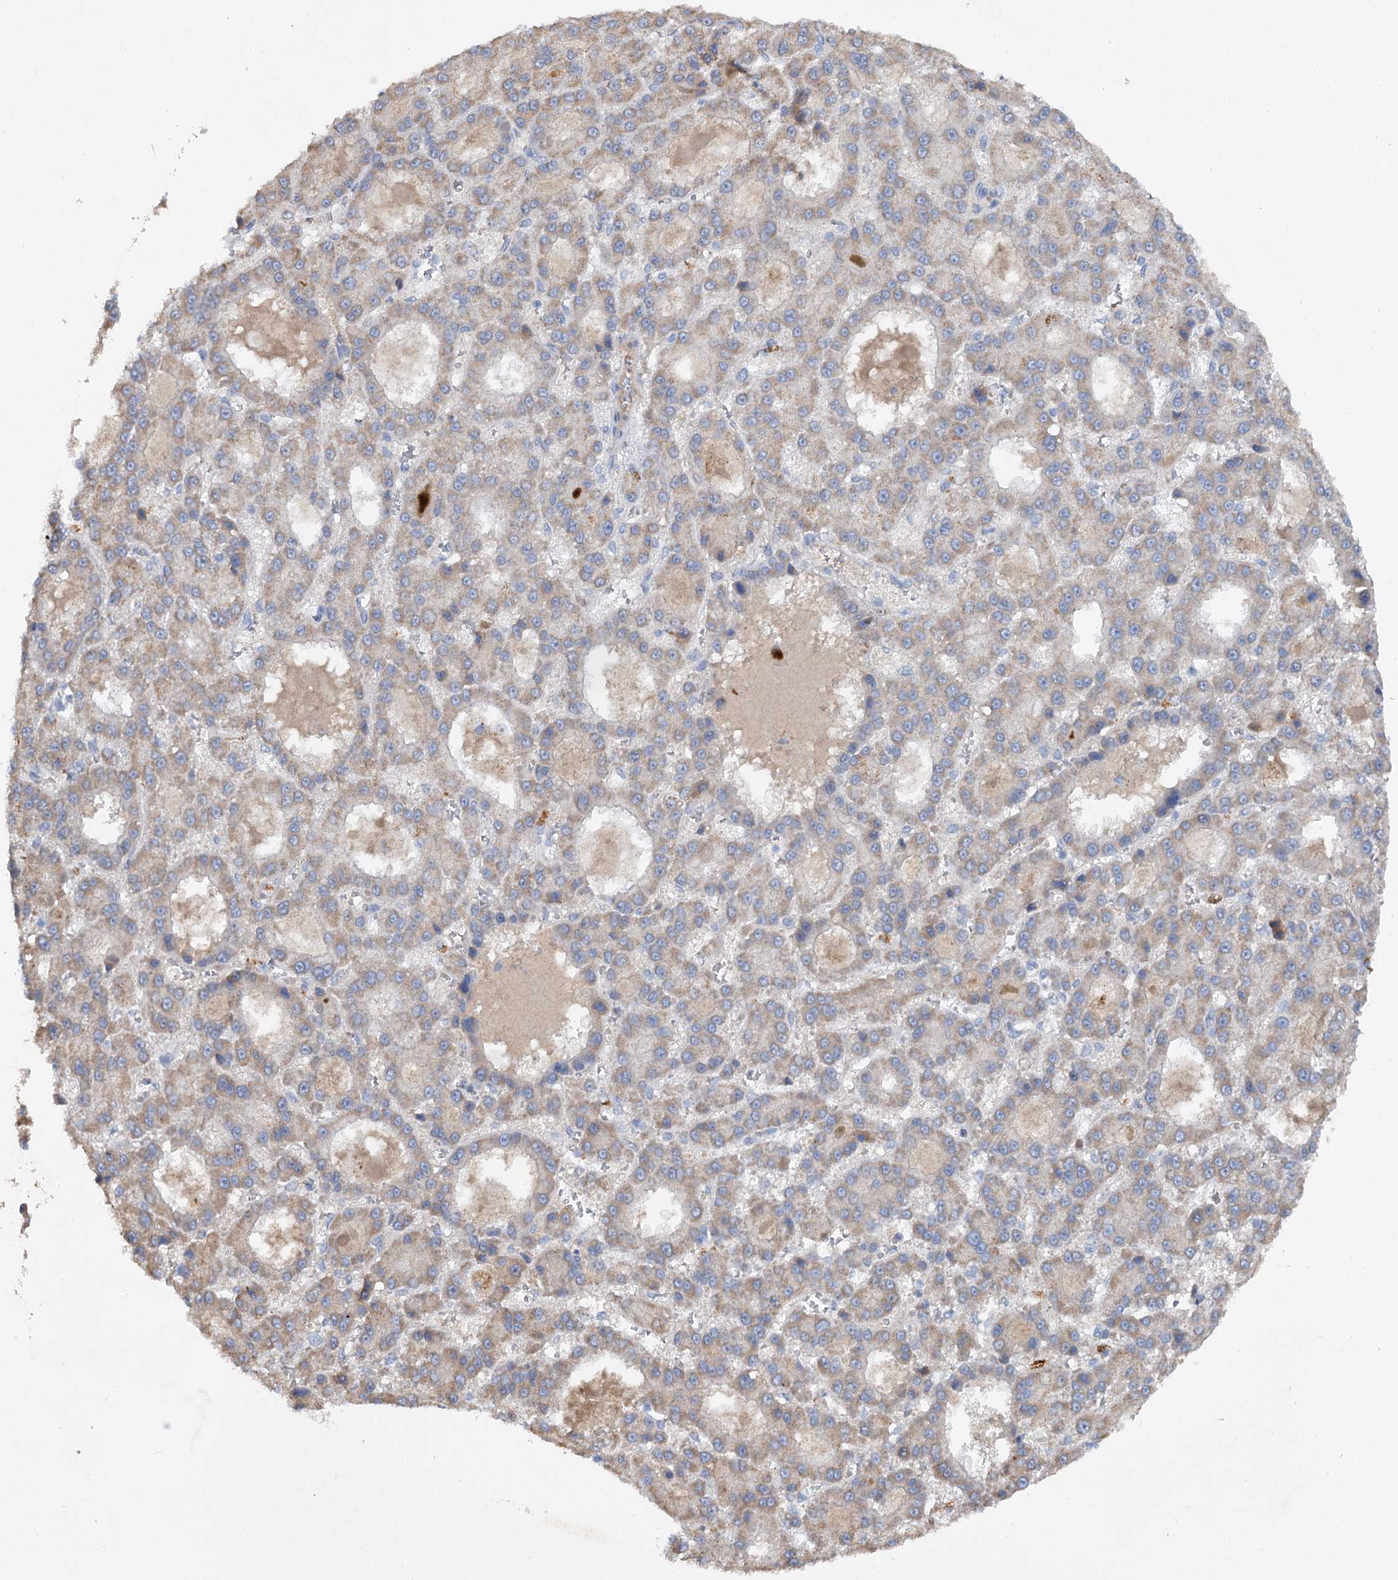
{"staining": {"intensity": "weak", "quantity": ">75%", "location": "cytoplasmic/membranous"}, "tissue": "liver cancer", "cell_type": "Tumor cells", "image_type": "cancer", "snomed": [{"axis": "morphology", "description": "Carcinoma, Hepatocellular, NOS"}, {"axis": "topography", "description": "Liver"}], "caption": "Weak cytoplasmic/membranous protein positivity is appreciated in approximately >75% of tumor cells in liver cancer.", "gene": "ATP4A", "patient": {"sex": "male", "age": 70}}